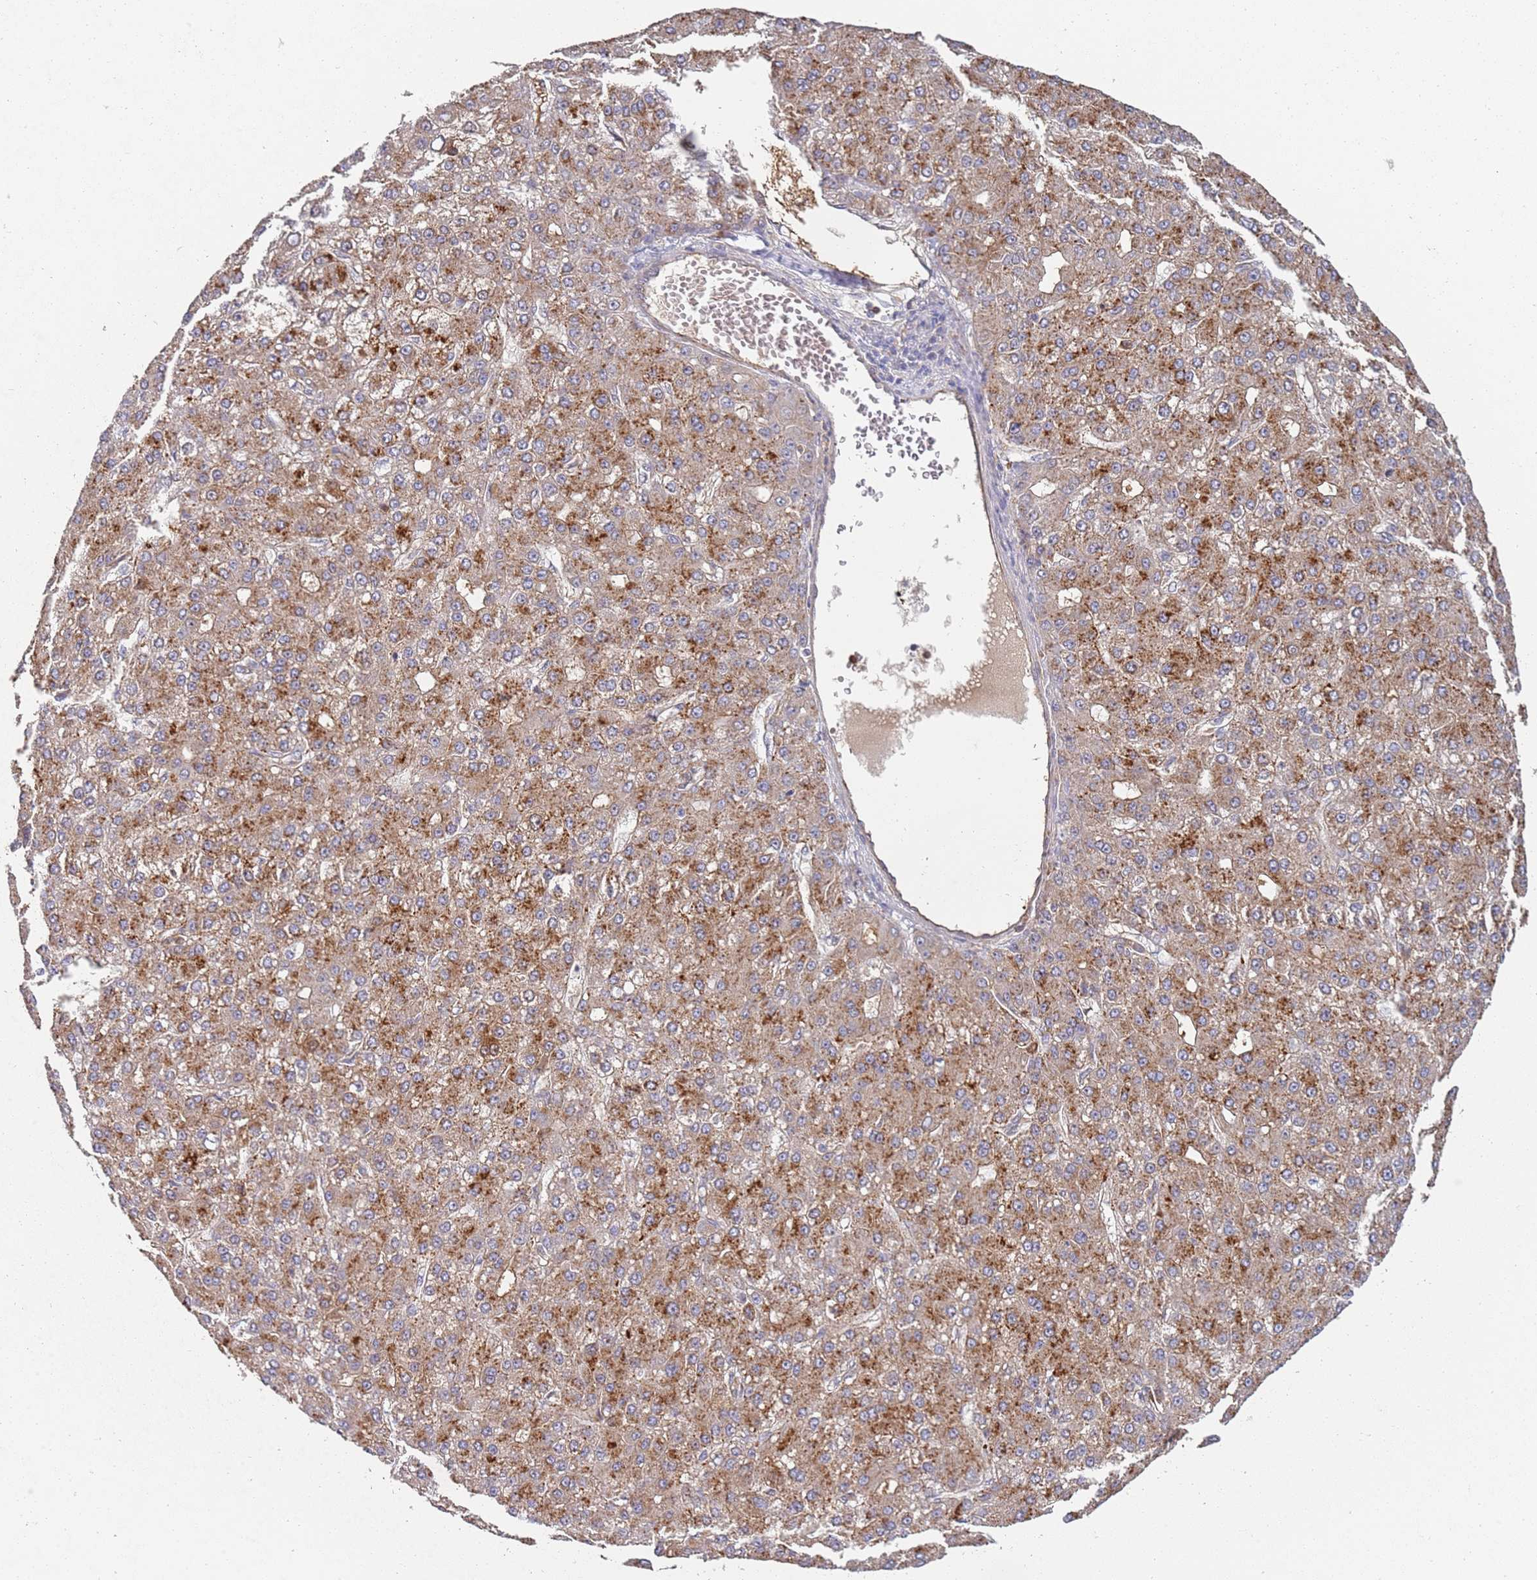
{"staining": {"intensity": "strong", "quantity": "25%-75%", "location": "cytoplasmic/membranous"}, "tissue": "liver cancer", "cell_type": "Tumor cells", "image_type": "cancer", "snomed": [{"axis": "morphology", "description": "Carcinoma, Hepatocellular, NOS"}, {"axis": "topography", "description": "Liver"}], "caption": "Approximately 25%-75% of tumor cells in human liver cancer (hepatocellular carcinoma) exhibit strong cytoplasmic/membranous protein positivity as visualized by brown immunohistochemical staining.", "gene": "ABCB6", "patient": {"sex": "male", "age": 67}}